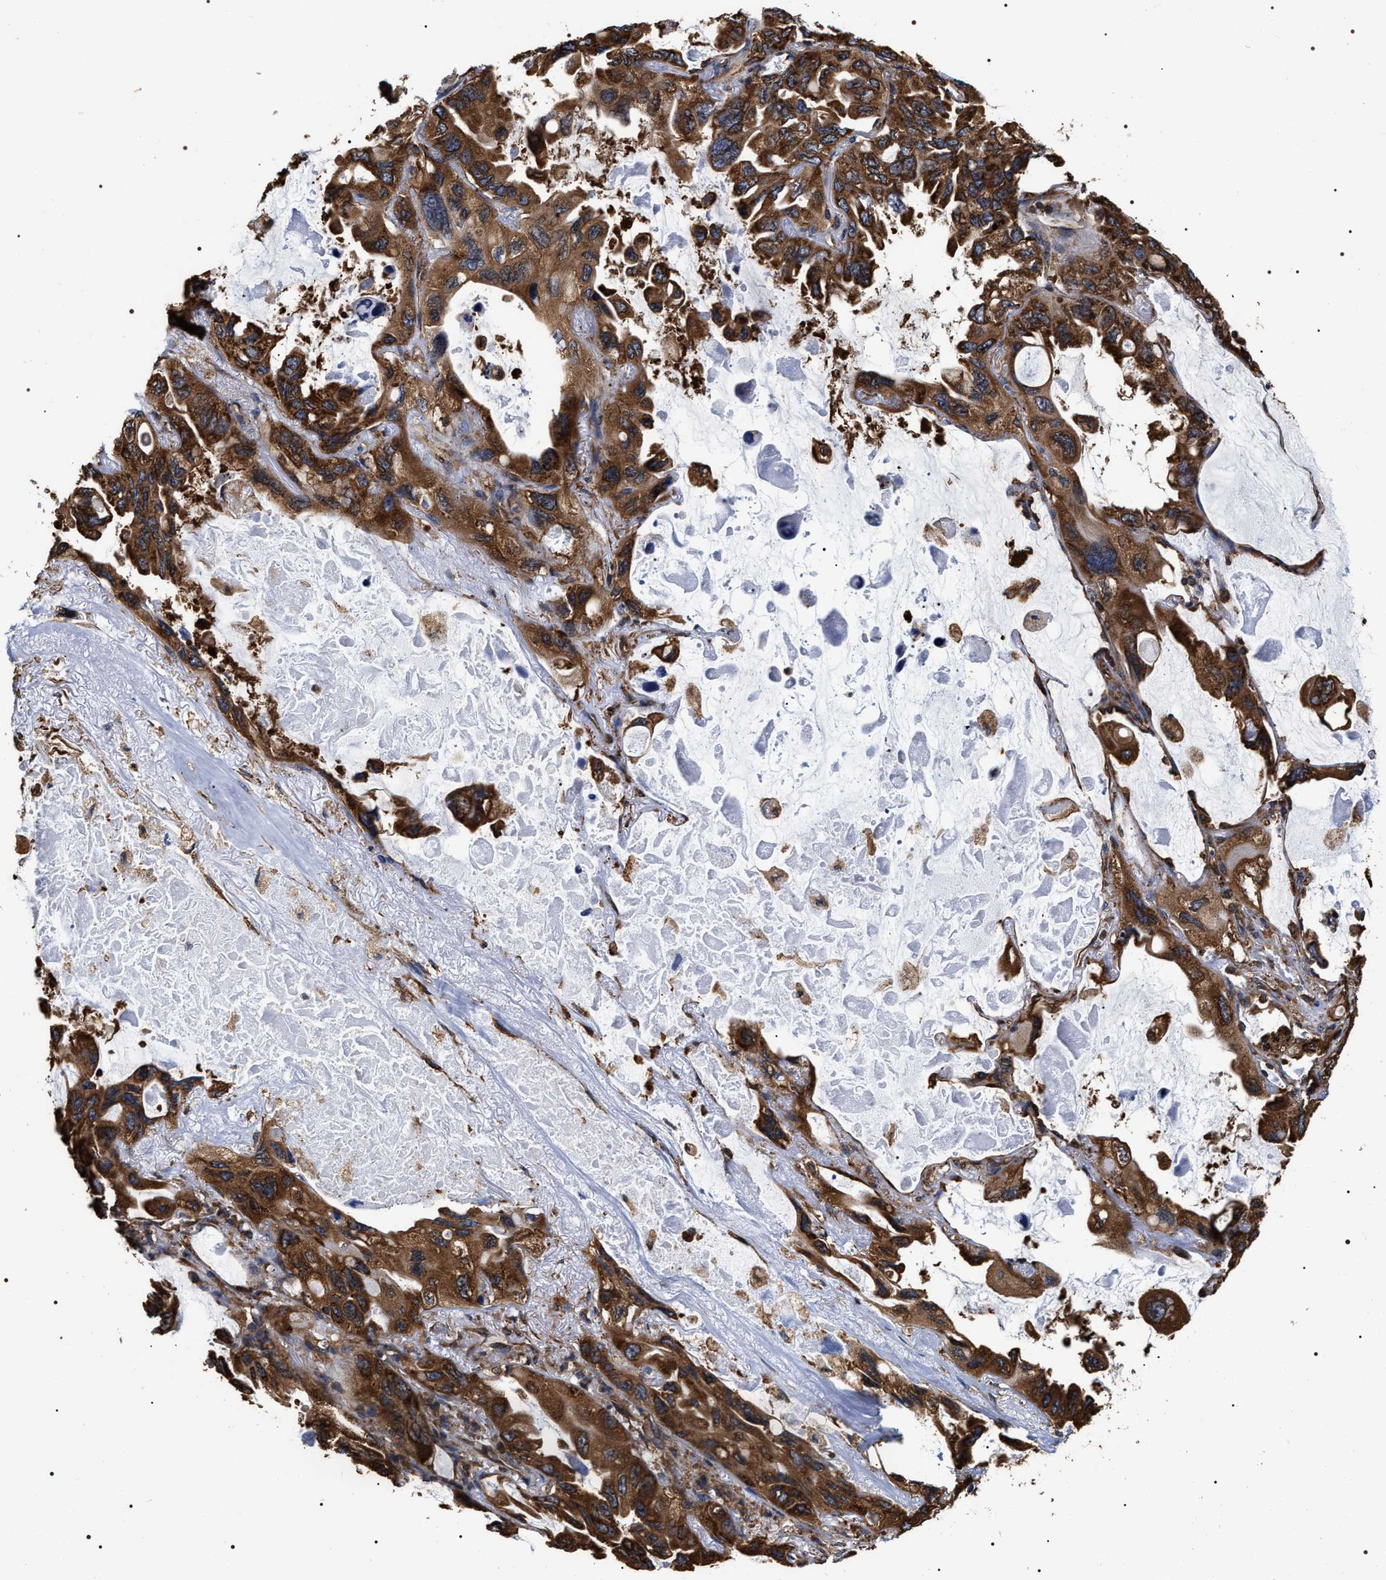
{"staining": {"intensity": "strong", "quantity": ">75%", "location": "cytoplasmic/membranous"}, "tissue": "lung cancer", "cell_type": "Tumor cells", "image_type": "cancer", "snomed": [{"axis": "morphology", "description": "Squamous cell carcinoma, NOS"}, {"axis": "topography", "description": "Lung"}], "caption": "The immunohistochemical stain shows strong cytoplasmic/membranous staining in tumor cells of lung cancer (squamous cell carcinoma) tissue.", "gene": "SERBP1", "patient": {"sex": "female", "age": 73}}